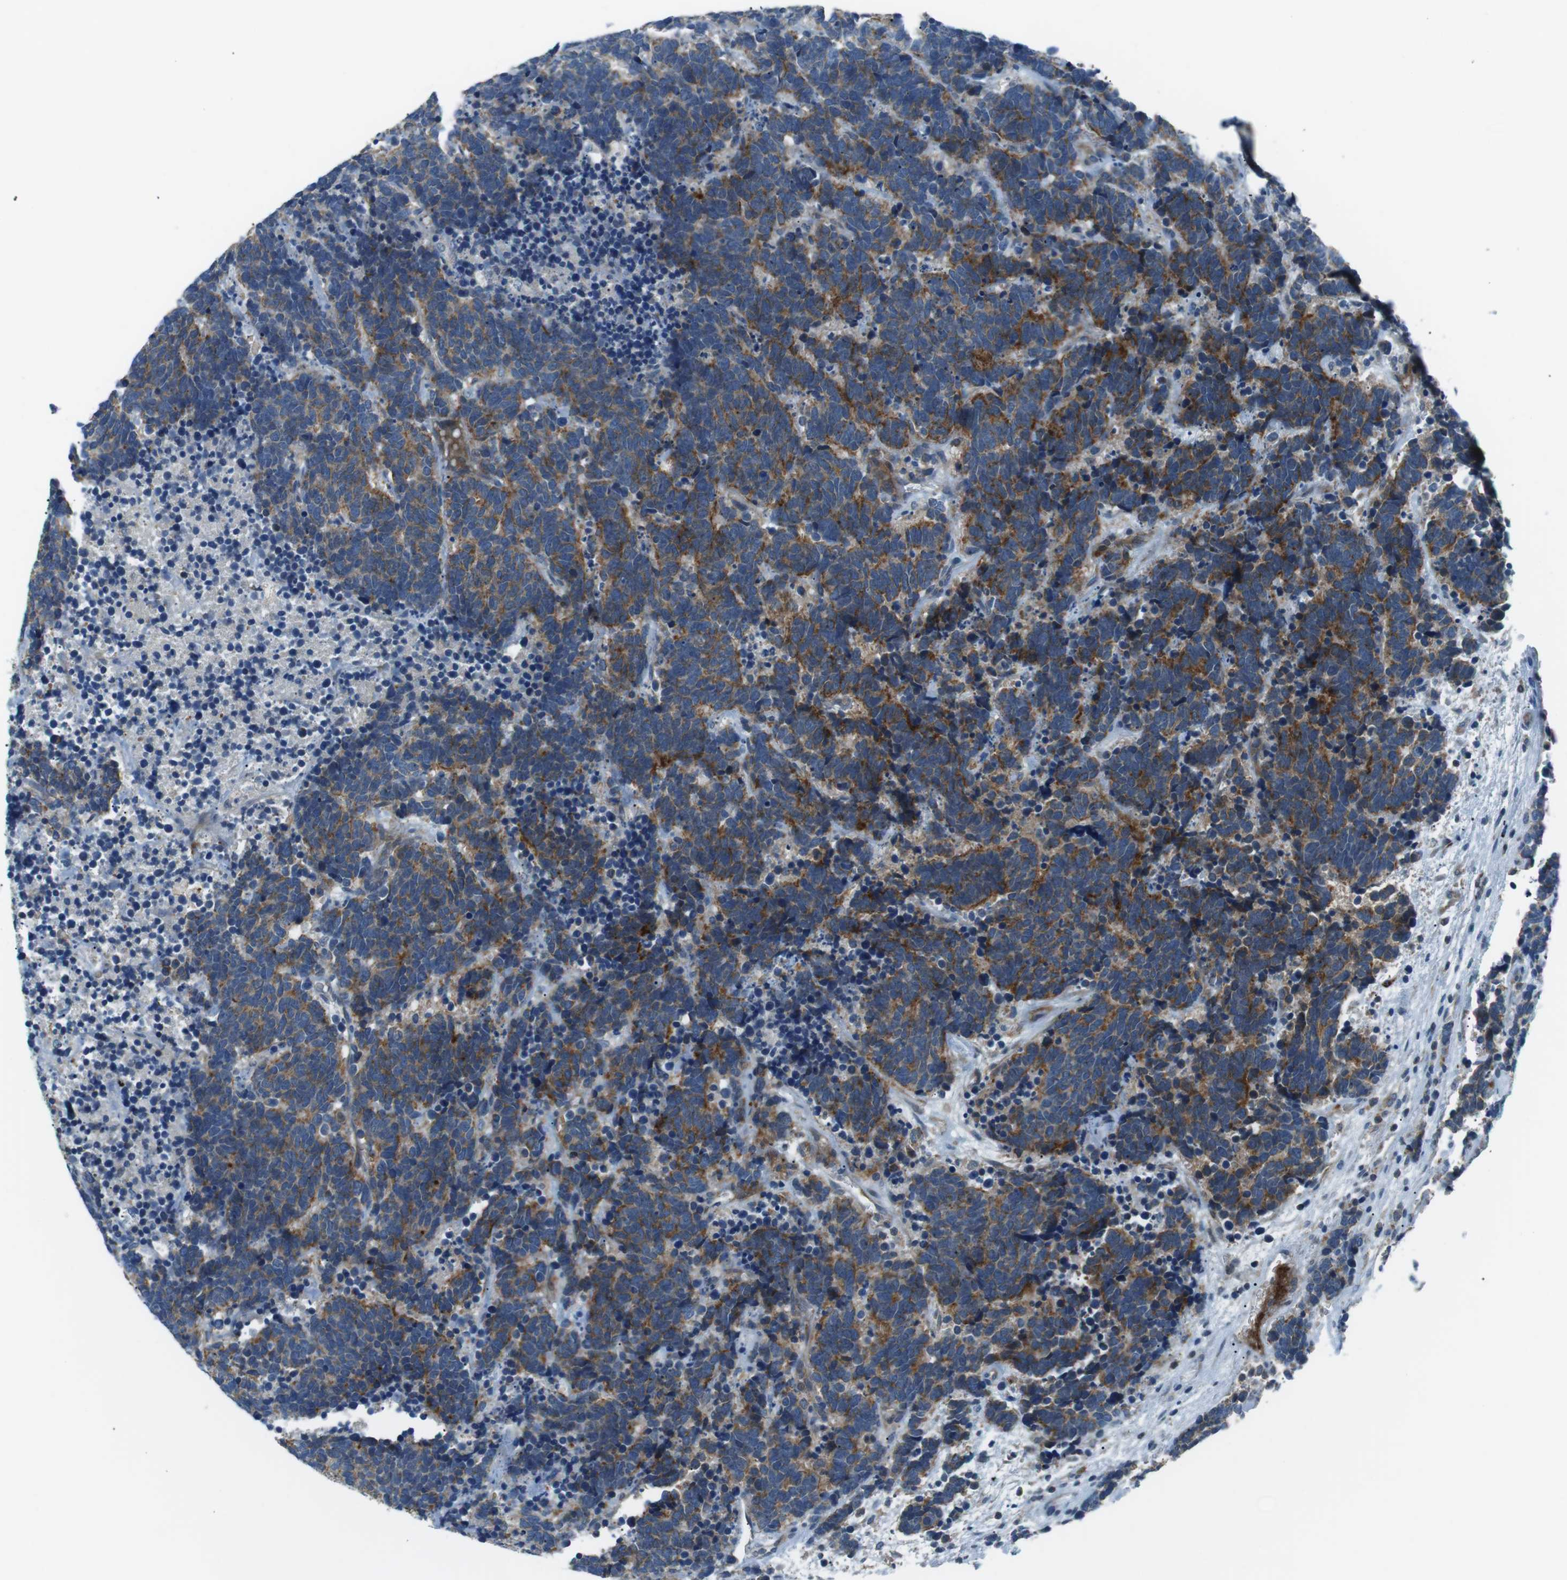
{"staining": {"intensity": "moderate", "quantity": ">75%", "location": "cytoplasmic/membranous"}, "tissue": "carcinoid", "cell_type": "Tumor cells", "image_type": "cancer", "snomed": [{"axis": "morphology", "description": "Carcinoma, NOS"}, {"axis": "morphology", "description": "Carcinoid, malignant, NOS"}, {"axis": "topography", "description": "Urinary bladder"}], "caption": "Immunohistochemistry (IHC) of carcinoid (malignant) demonstrates medium levels of moderate cytoplasmic/membranous expression in about >75% of tumor cells. The protein is shown in brown color, while the nuclei are stained blue.", "gene": "ARVCF", "patient": {"sex": "male", "age": 57}}